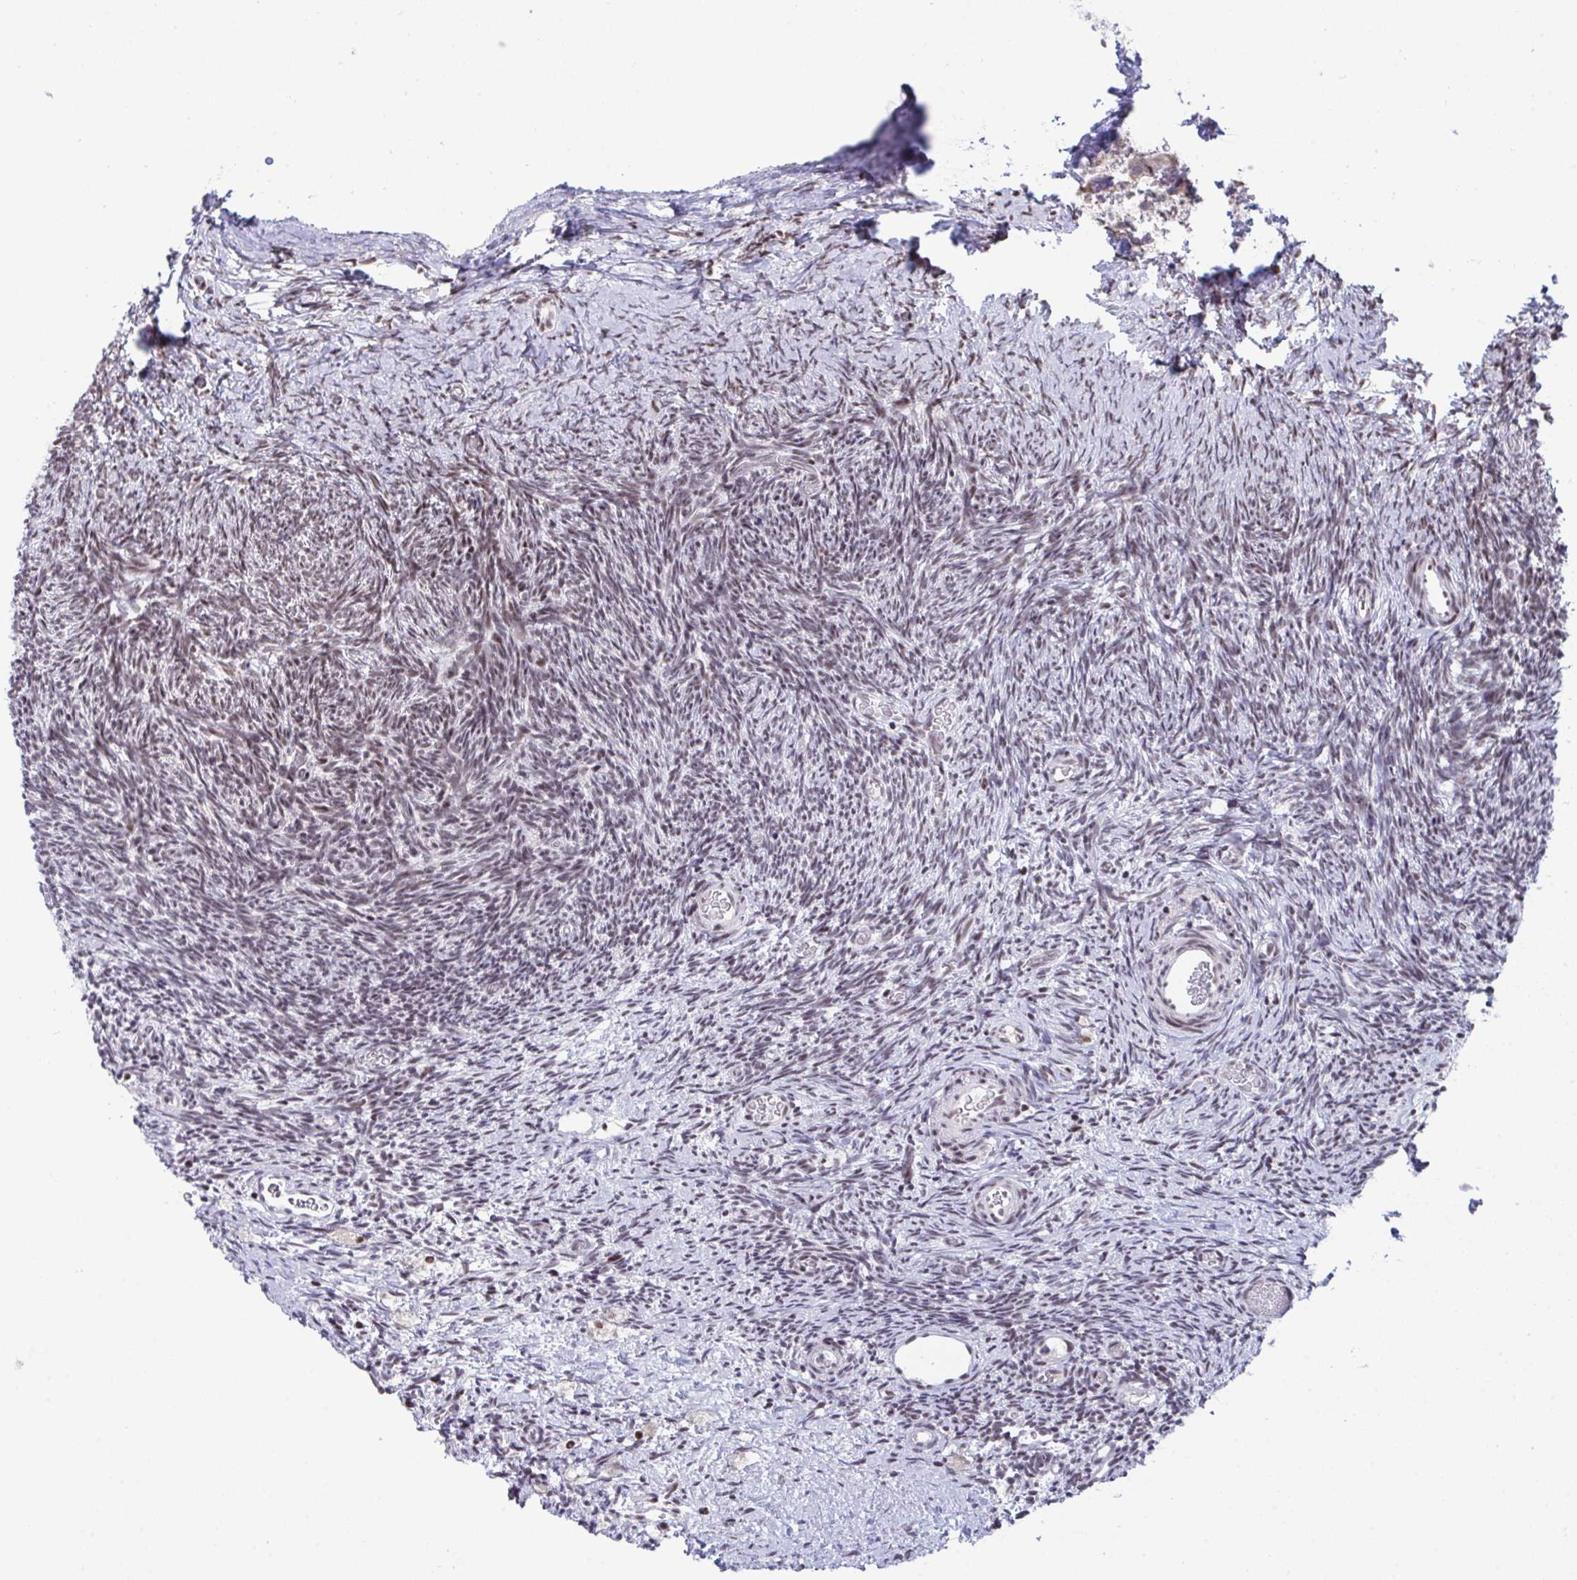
{"staining": {"intensity": "moderate", "quantity": "25%-75%", "location": "nuclear"}, "tissue": "ovary", "cell_type": "Ovarian stroma cells", "image_type": "normal", "snomed": [{"axis": "morphology", "description": "Normal tissue, NOS"}, {"axis": "topography", "description": "Ovary"}], "caption": "Moderate nuclear protein expression is present in about 25%-75% of ovarian stroma cells in ovary.", "gene": "WBP11", "patient": {"sex": "female", "age": 39}}